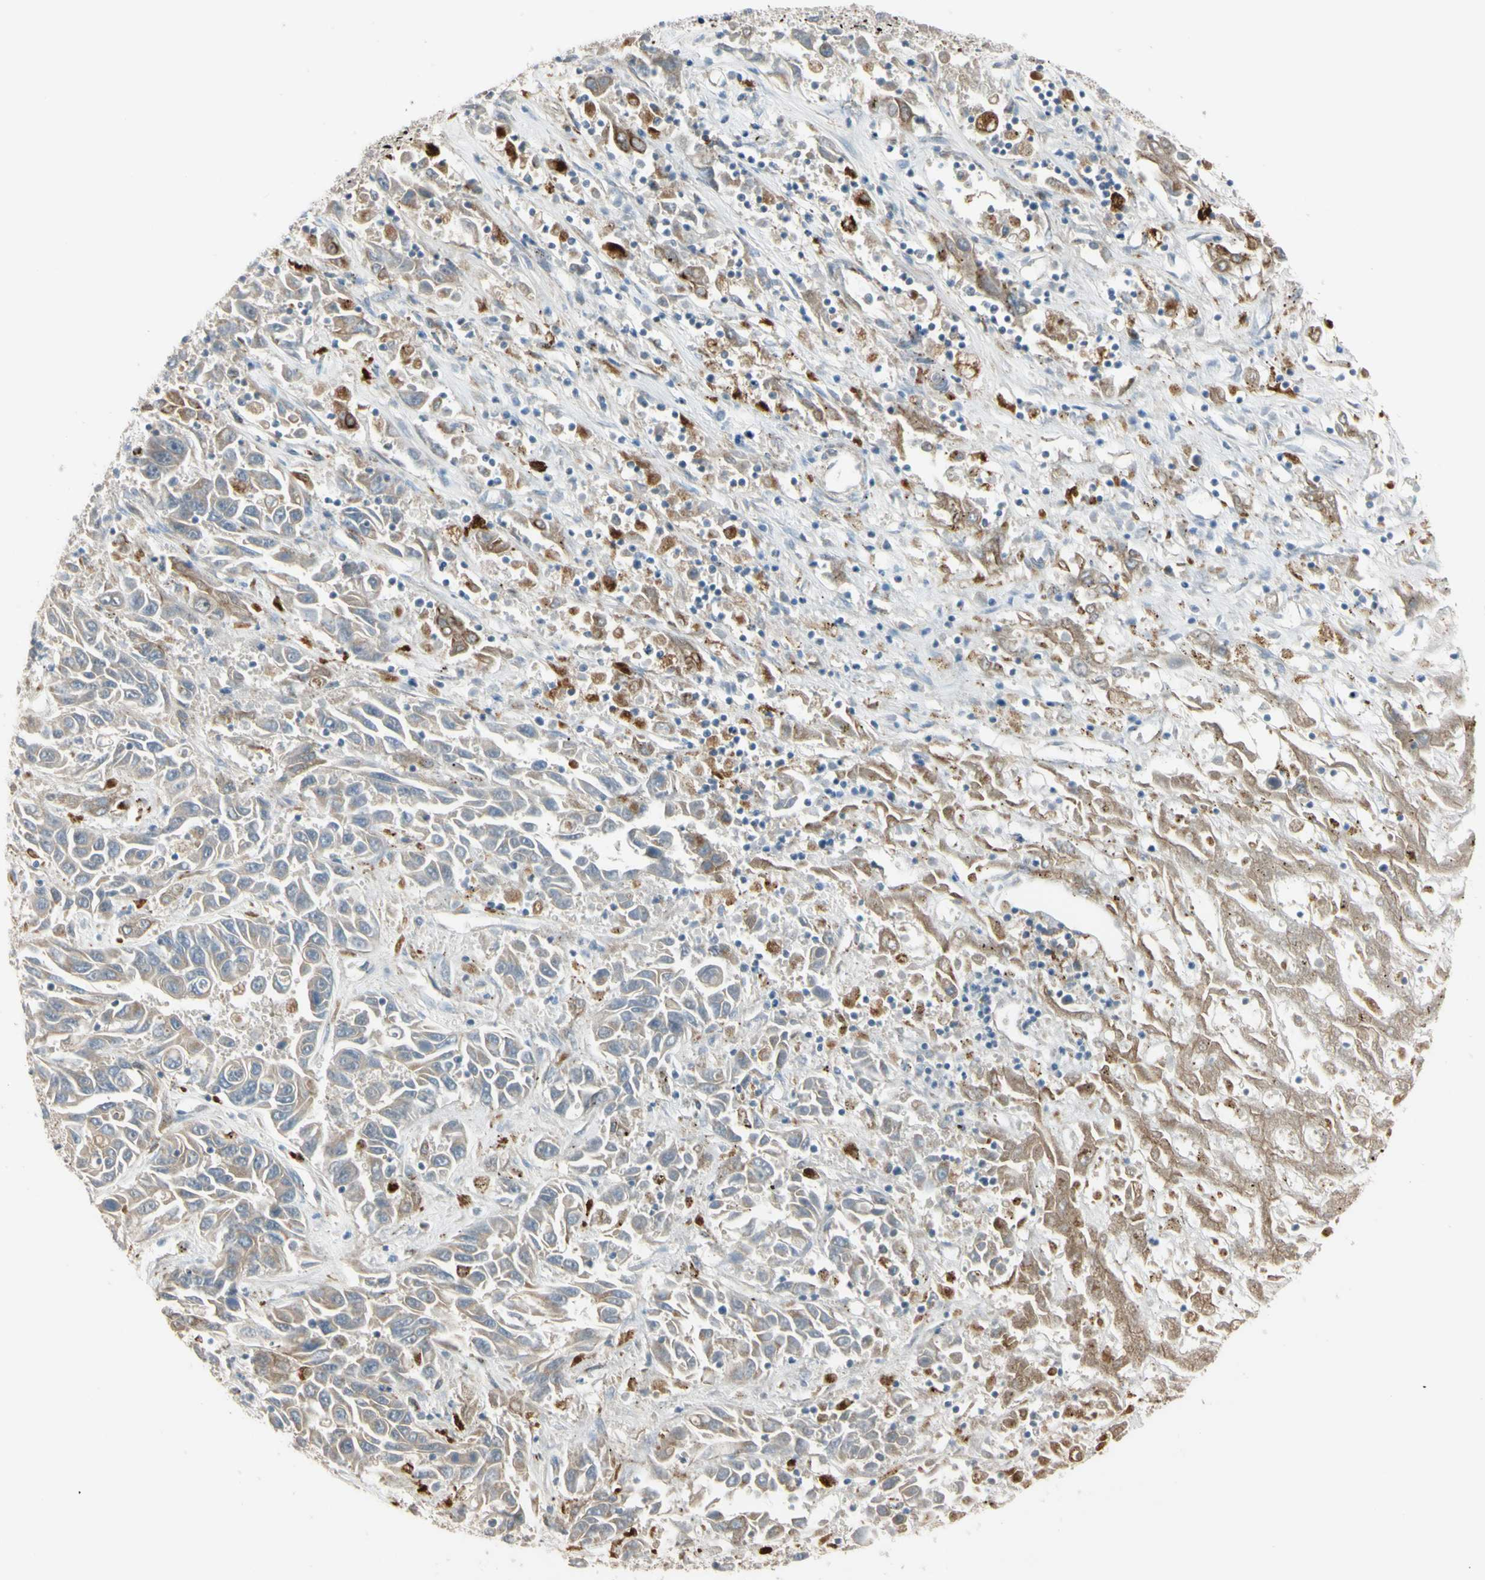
{"staining": {"intensity": "weak", "quantity": ">75%", "location": "cytoplasmic/membranous"}, "tissue": "liver cancer", "cell_type": "Tumor cells", "image_type": "cancer", "snomed": [{"axis": "morphology", "description": "Cholangiocarcinoma"}, {"axis": "topography", "description": "Liver"}], "caption": "A low amount of weak cytoplasmic/membranous expression is appreciated in approximately >75% of tumor cells in liver cancer (cholangiocarcinoma) tissue.", "gene": "NDFIP1", "patient": {"sex": "female", "age": 52}}